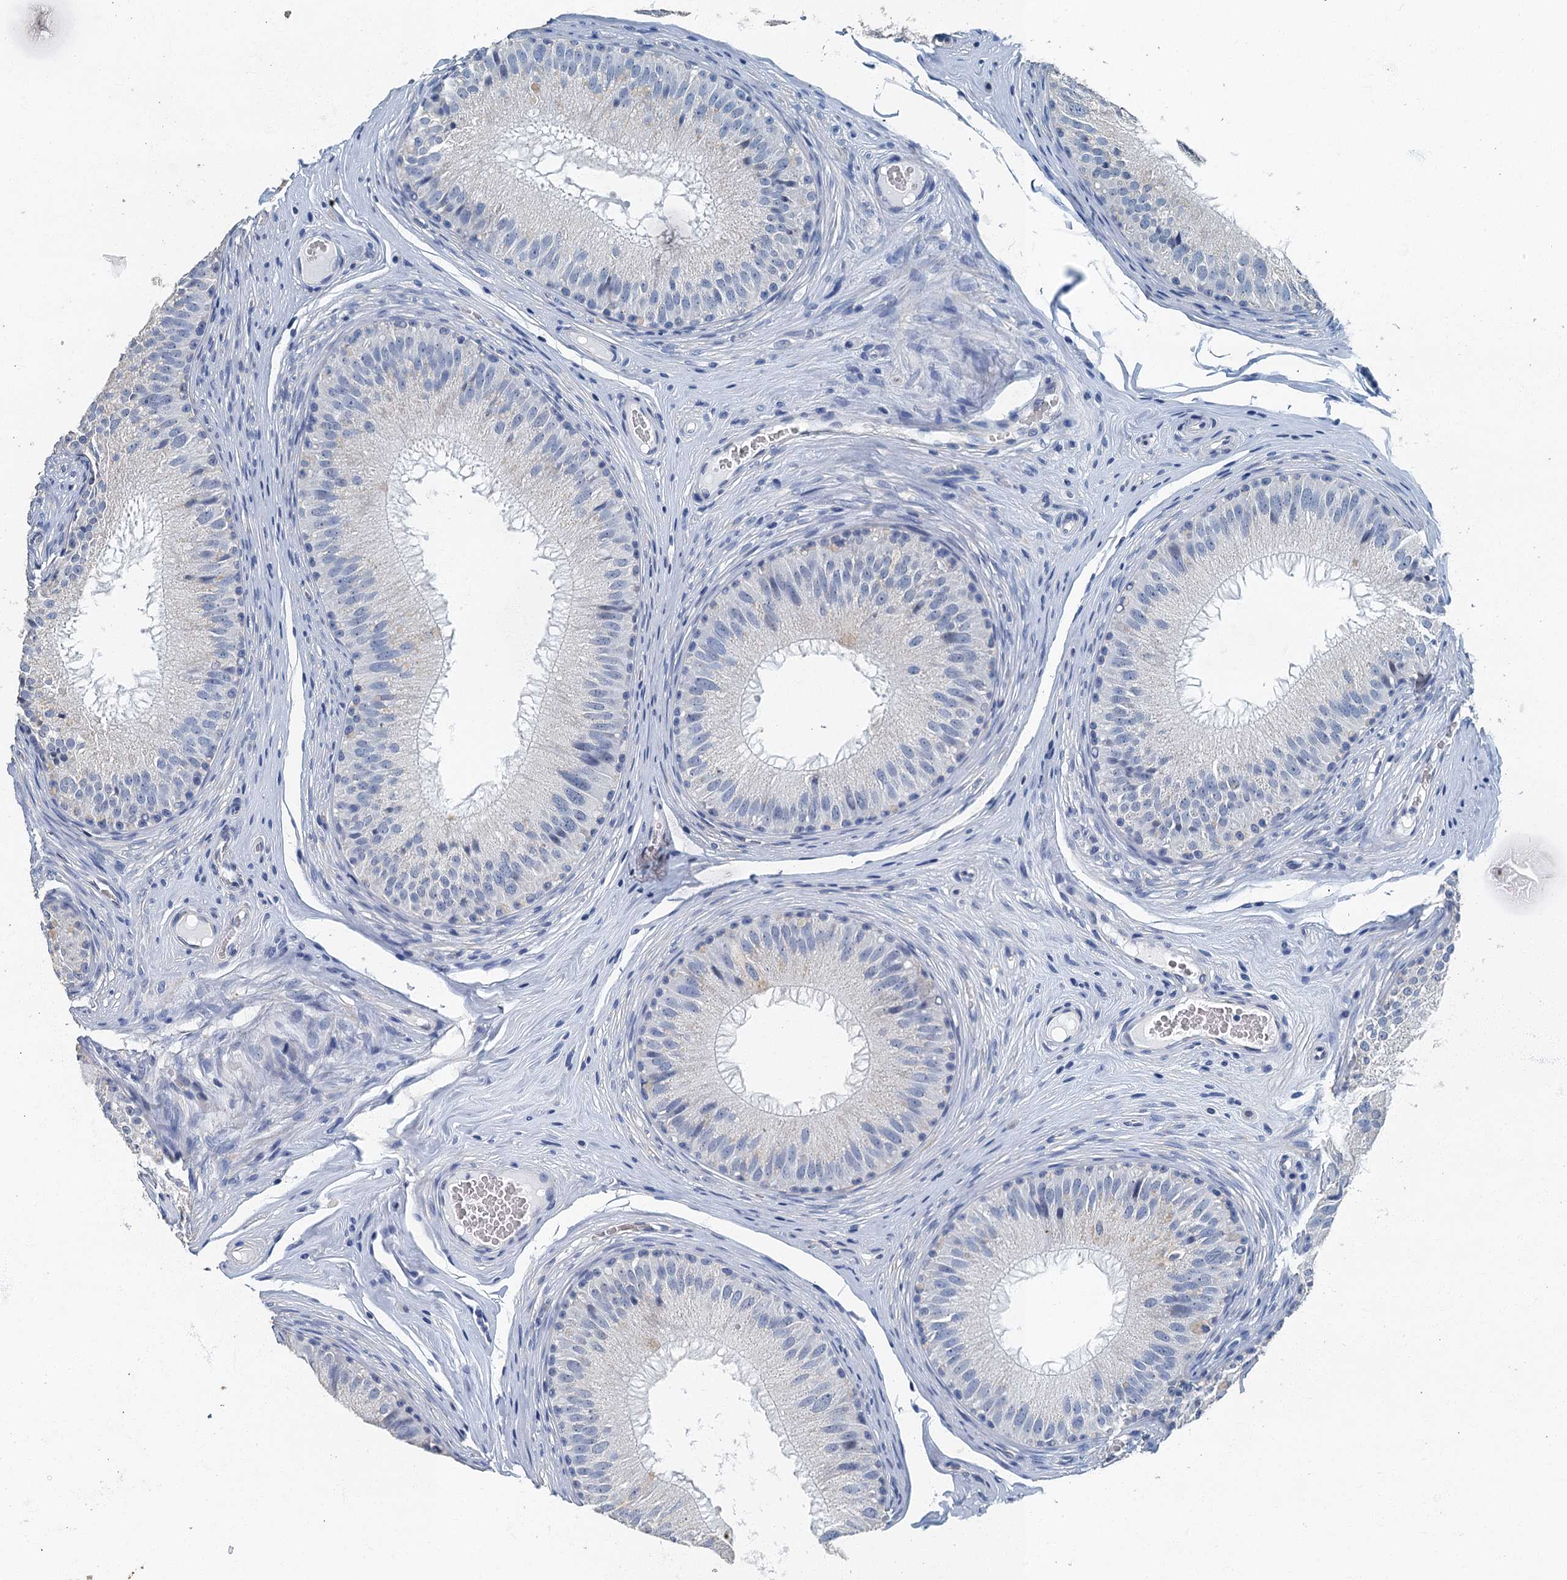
{"staining": {"intensity": "negative", "quantity": "none", "location": "none"}, "tissue": "epididymis", "cell_type": "Glandular cells", "image_type": "normal", "snomed": [{"axis": "morphology", "description": "Normal tissue, NOS"}, {"axis": "topography", "description": "Epididymis"}], "caption": "This histopathology image is of normal epididymis stained with immunohistochemistry to label a protein in brown with the nuclei are counter-stained blue. There is no positivity in glandular cells.", "gene": "GADL1", "patient": {"sex": "male", "age": 32}}